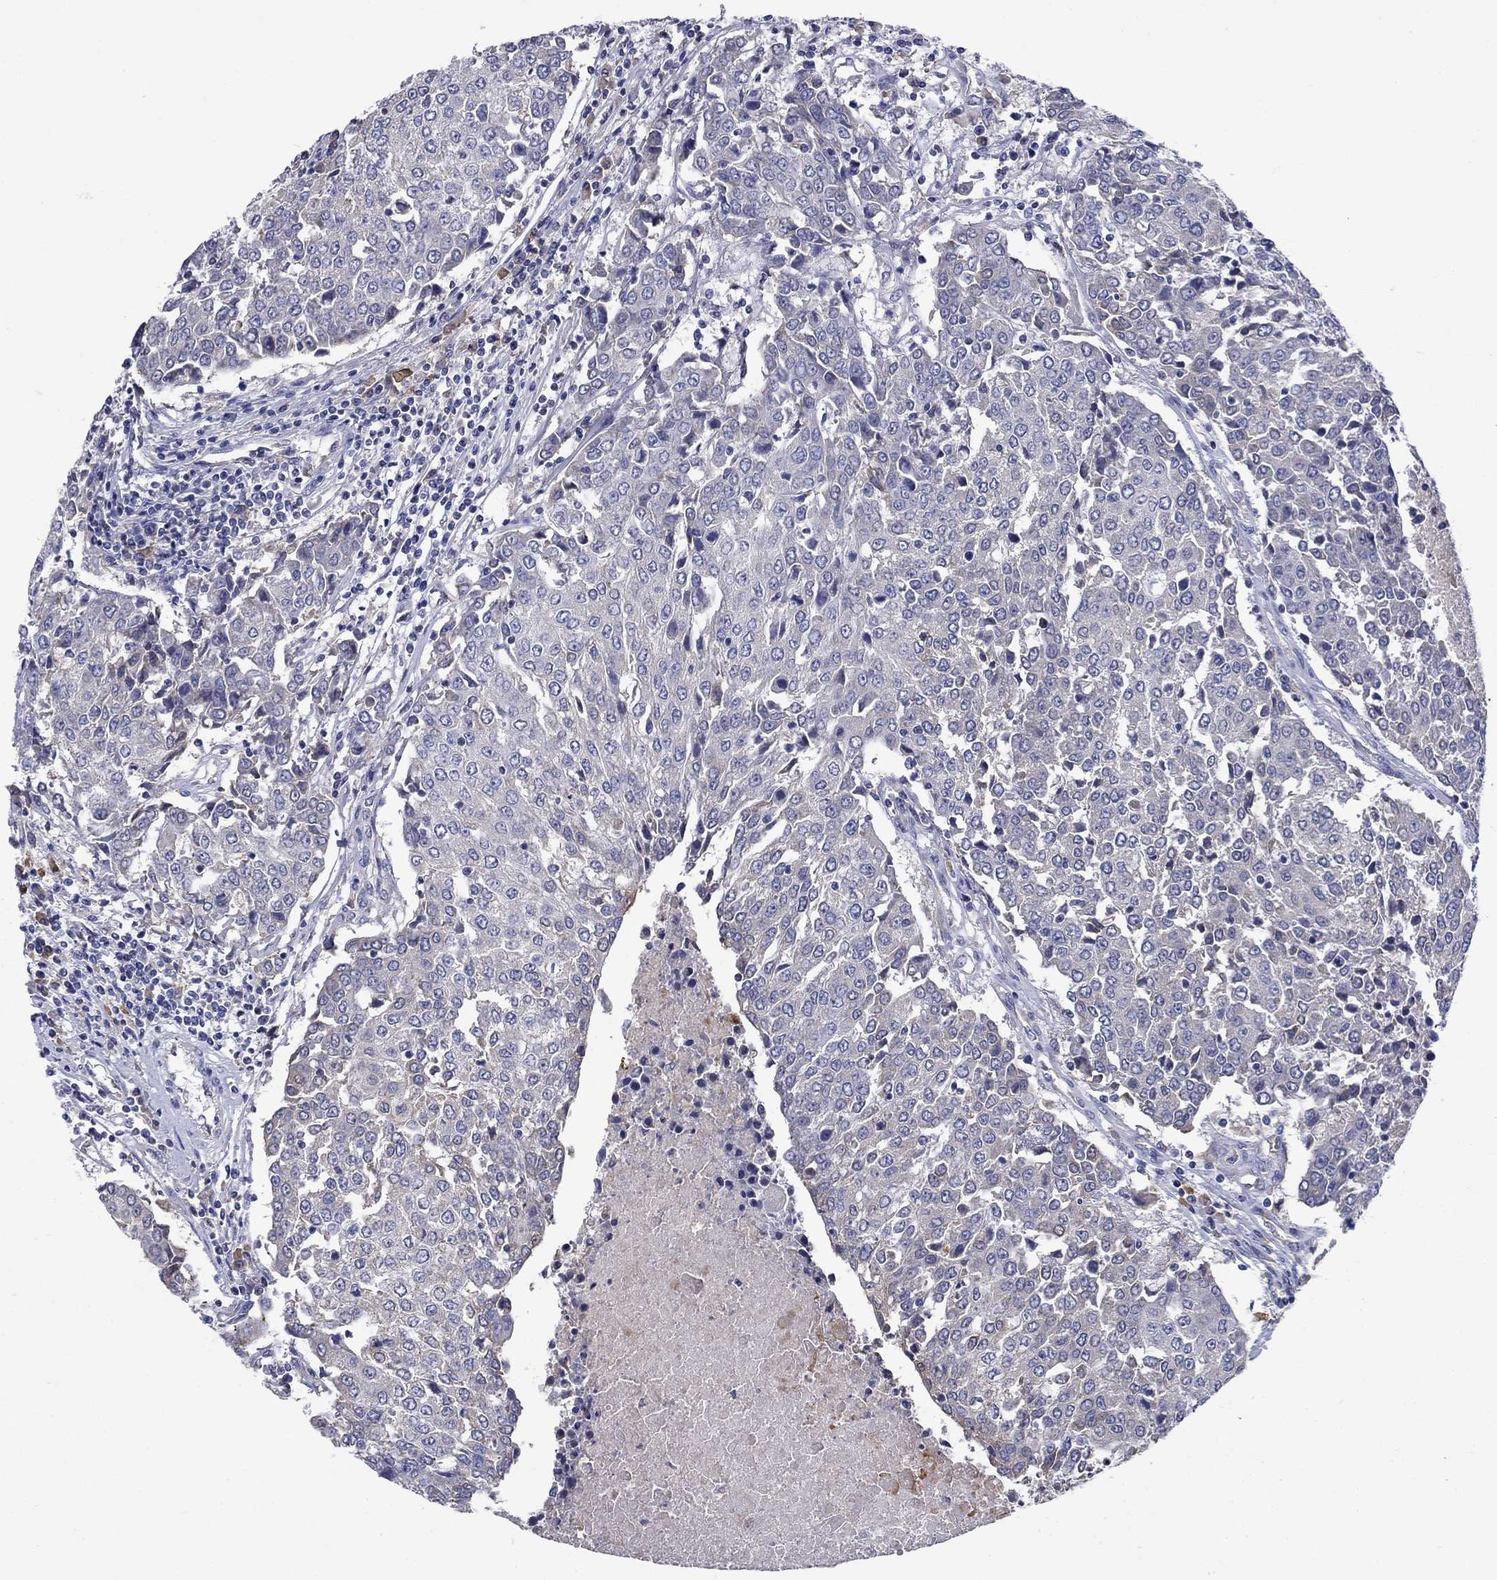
{"staining": {"intensity": "negative", "quantity": "none", "location": "none"}, "tissue": "urothelial cancer", "cell_type": "Tumor cells", "image_type": "cancer", "snomed": [{"axis": "morphology", "description": "Urothelial carcinoma, High grade"}, {"axis": "topography", "description": "Urinary bladder"}], "caption": "DAB immunohistochemical staining of urothelial cancer exhibits no significant staining in tumor cells. (DAB immunohistochemistry (IHC), high magnification).", "gene": "SULT2B1", "patient": {"sex": "female", "age": 85}}